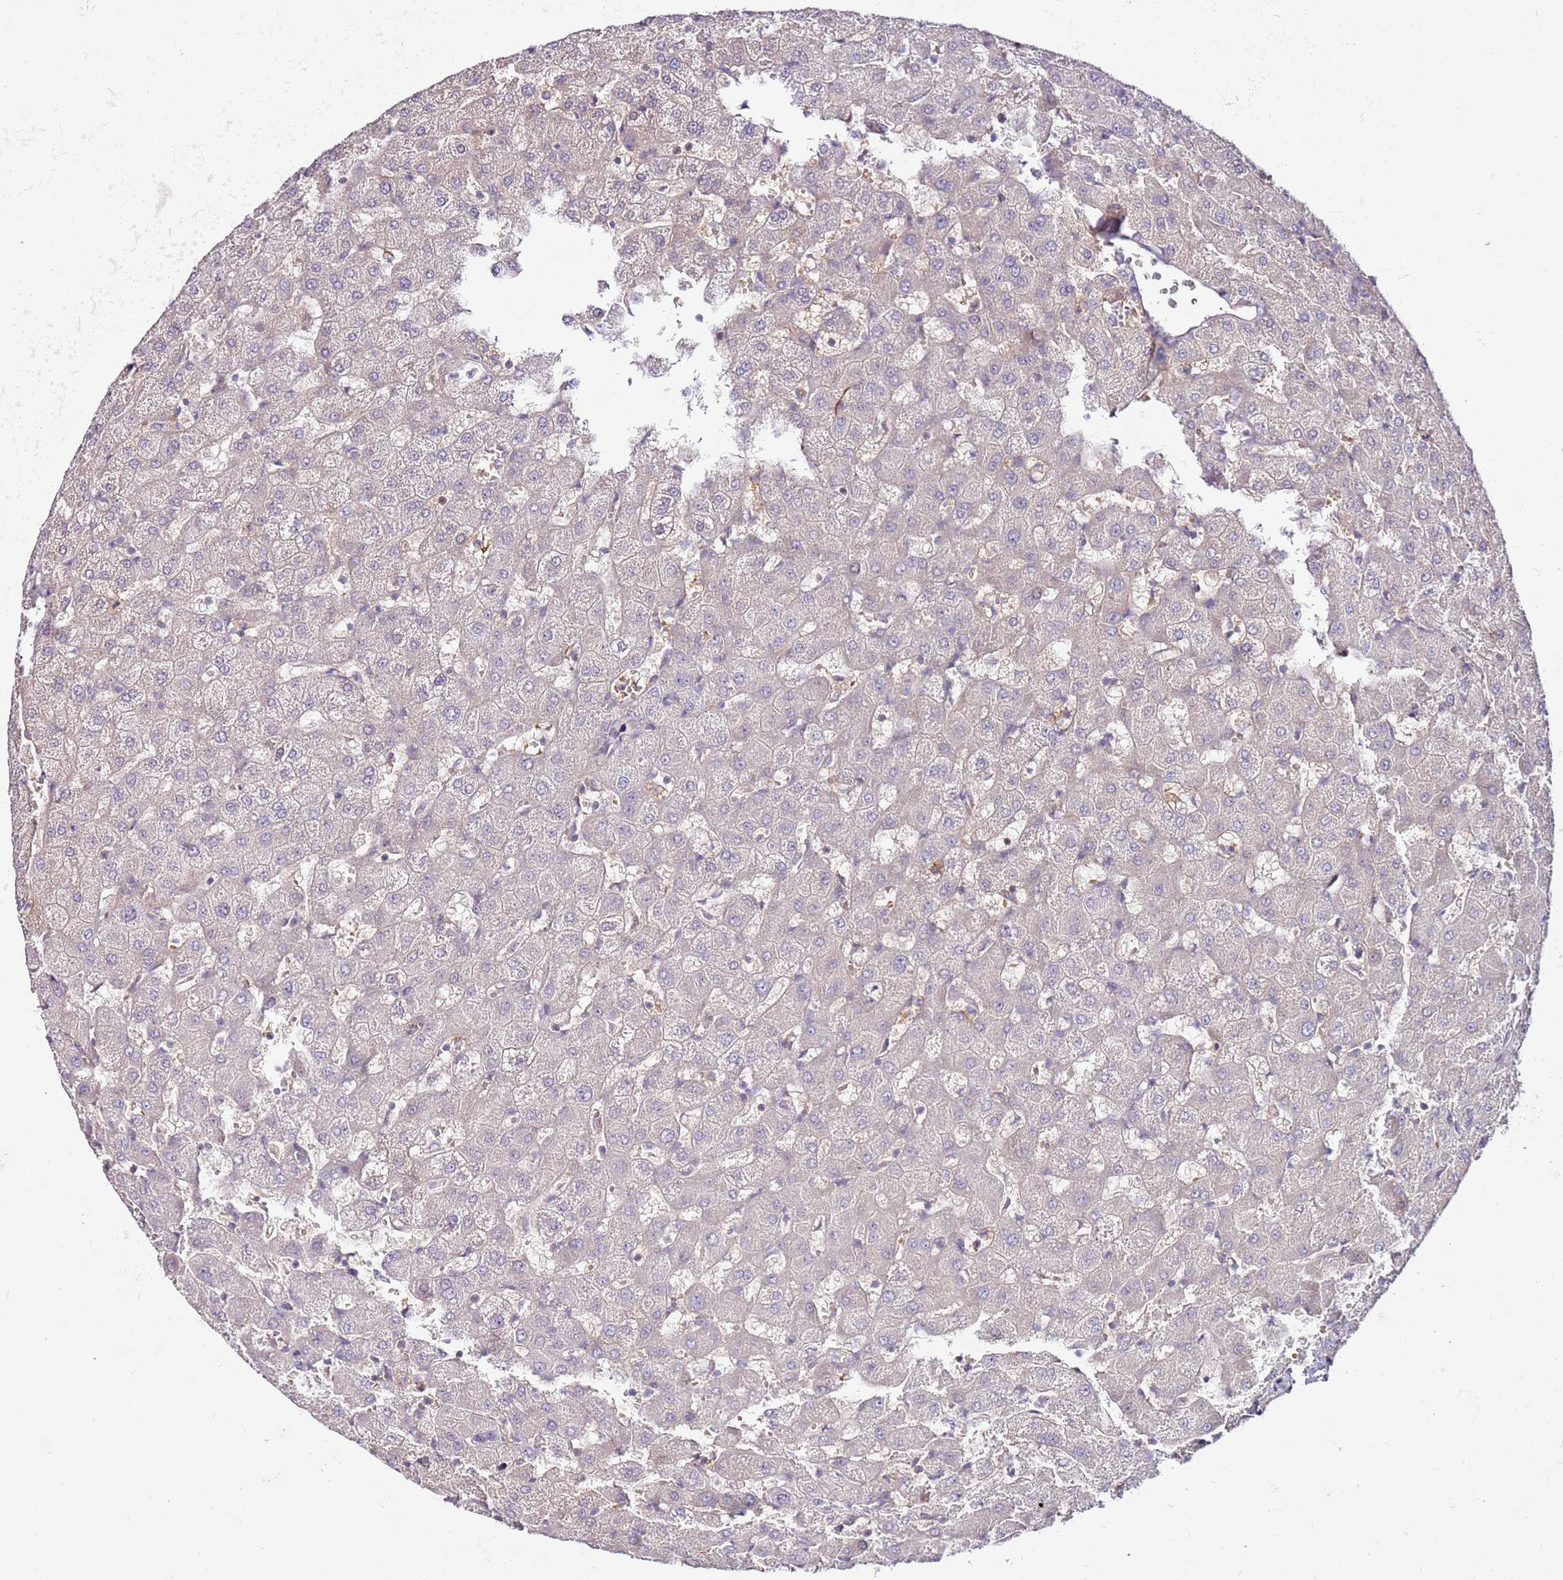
{"staining": {"intensity": "negative", "quantity": "none", "location": "none"}, "tissue": "liver", "cell_type": "Cholangiocytes", "image_type": "normal", "snomed": [{"axis": "morphology", "description": "Normal tissue, NOS"}, {"axis": "topography", "description": "Liver"}], "caption": "DAB (3,3'-diaminobenzidine) immunohistochemical staining of normal liver displays no significant staining in cholangiocytes.", "gene": "MTG2", "patient": {"sex": "female", "age": 63}}